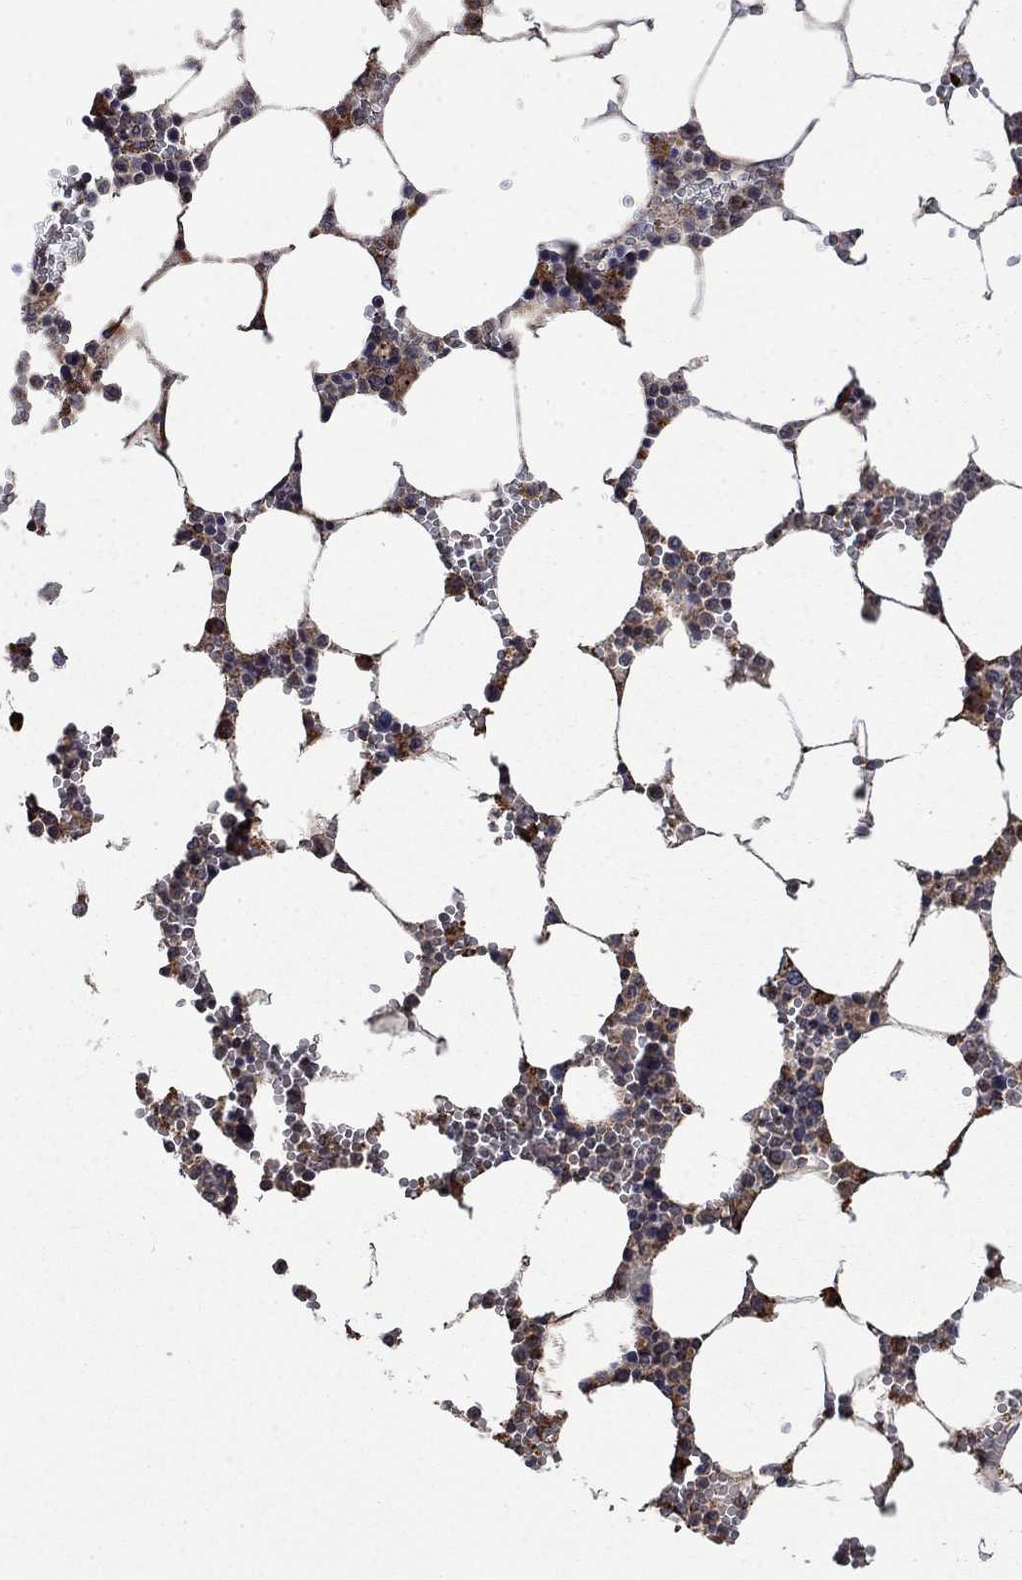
{"staining": {"intensity": "moderate", "quantity": "<25%", "location": "cytoplasmic/membranous"}, "tissue": "bone marrow", "cell_type": "Hematopoietic cells", "image_type": "normal", "snomed": [{"axis": "morphology", "description": "Normal tissue, NOS"}, {"axis": "topography", "description": "Bone marrow"}], "caption": "Protein expression analysis of benign human bone marrow reveals moderate cytoplasmic/membranous staining in approximately <25% of hematopoietic cells.", "gene": "ESRRA", "patient": {"sex": "female", "age": 64}}